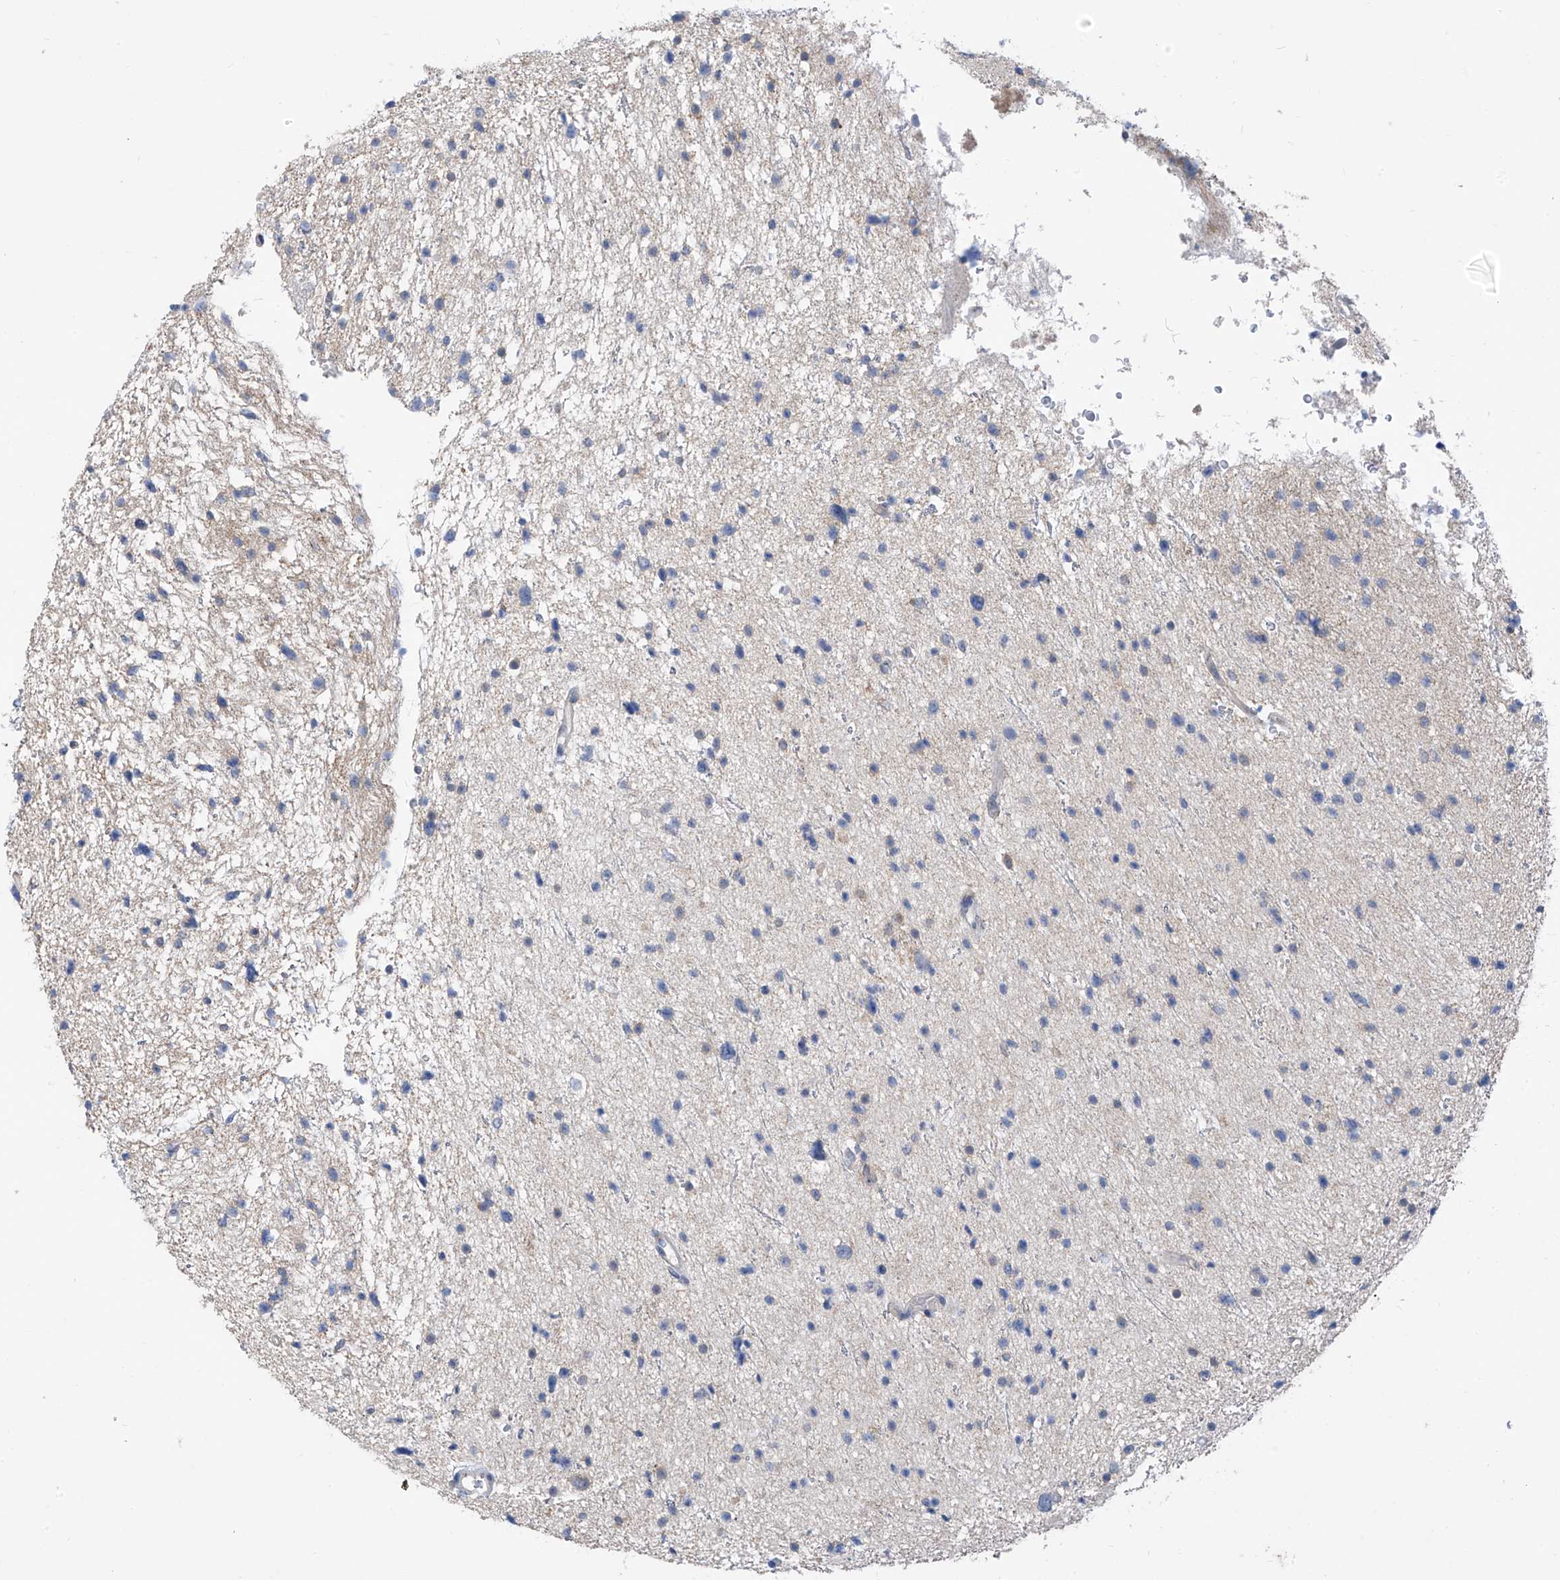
{"staining": {"intensity": "negative", "quantity": "none", "location": "none"}, "tissue": "glioma", "cell_type": "Tumor cells", "image_type": "cancer", "snomed": [{"axis": "morphology", "description": "Glioma, malignant, Low grade"}, {"axis": "topography", "description": "Brain"}], "caption": "Glioma stained for a protein using immunohistochemistry (IHC) reveals no positivity tumor cells.", "gene": "RPL4", "patient": {"sex": "female", "age": 37}}